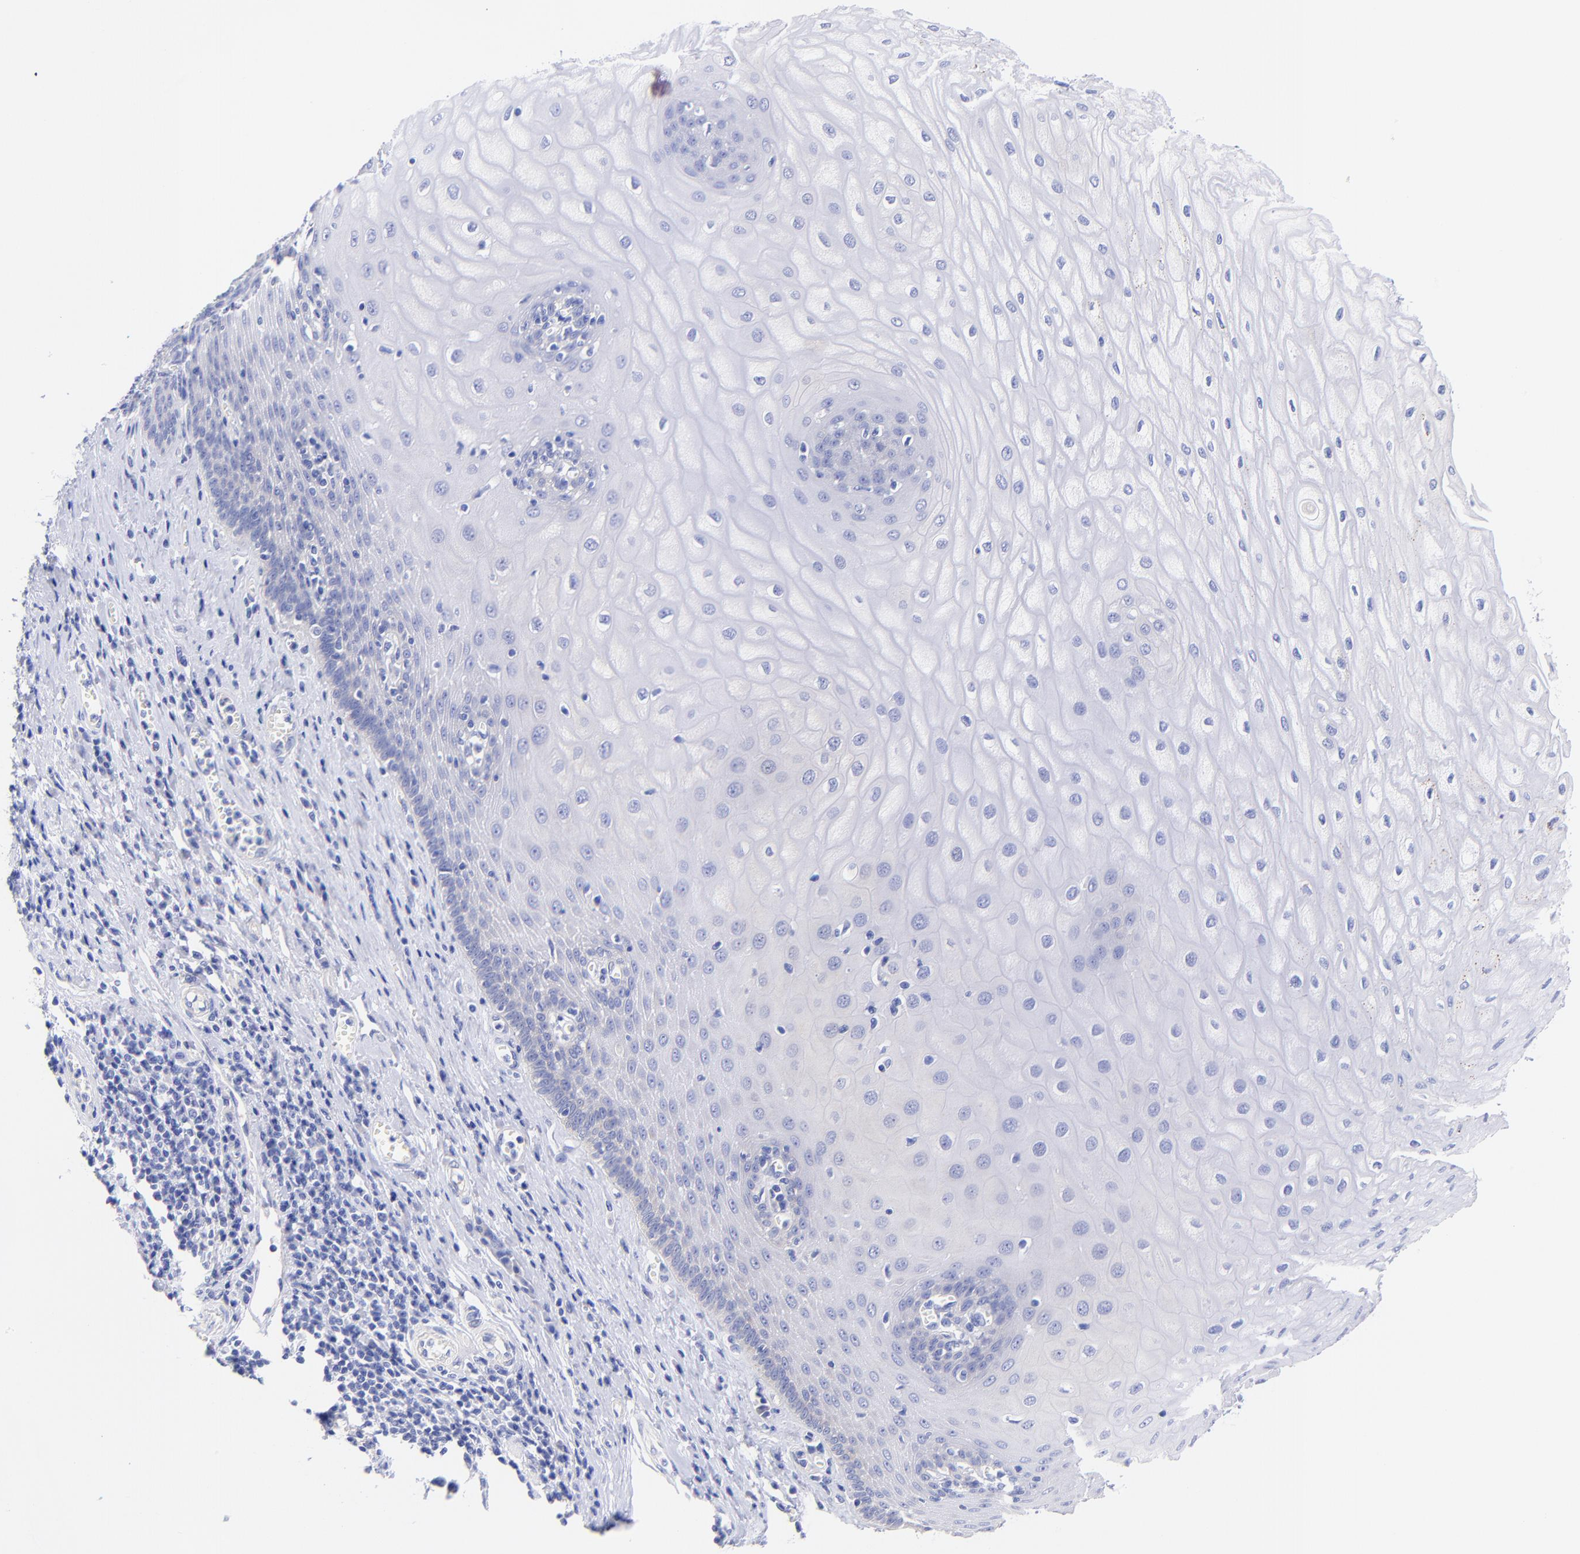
{"staining": {"intensity": "negative", "quantity": "none", "location": "none"}, "tissue": "esophagus", "cell_type": "Squamous epithelial cells", "image_type": "normal", "snomed": [{"axis": "morphology", "description": "Normal tissue, NOS"}, {"axis": "morphology", "description": "Squamous cell carcinoma, NOS"}, {"axis": "topography", "description": "Esophagus"}], "caption": "Immunohistochemistry micrograph of benign human esophagus stained for a protein (brown), which displays no positivity in squamous epithelial cells.", "gene": "GPHN", "patient": {"sex": "male", "age": 65}}